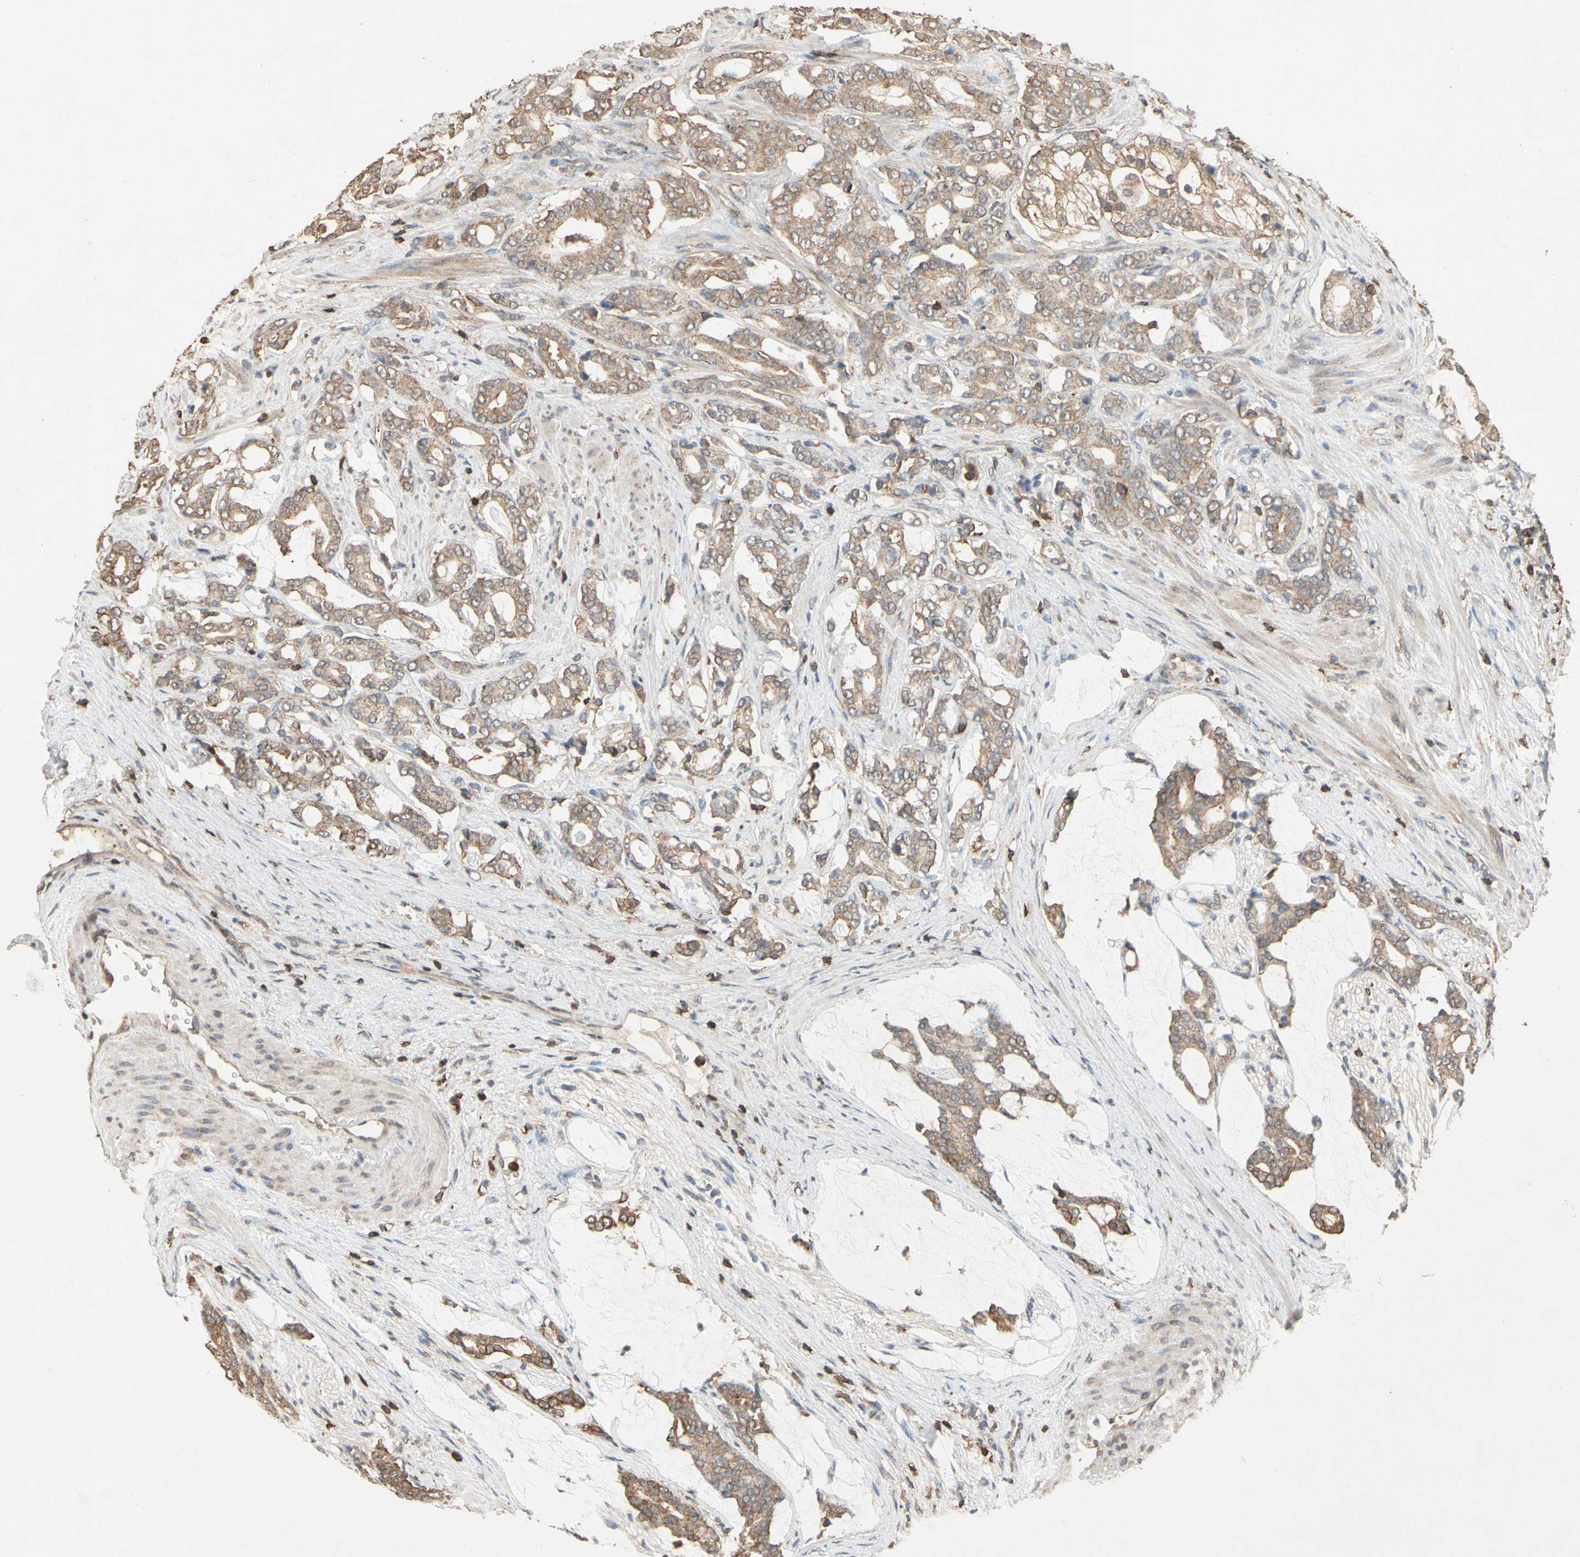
{"staining": {"intensity": "moderate", "quantity": ">75%", "location": "cytoplasmic/membranous"}, "tissue": "prostate cancer", "cell_type": "Tumor cells", "image_type": "cancer", "snomed": [{"axis": "morphology", "description": "Adenocarcinoma, Low grade"}, {"axis": "topography", "description": "Prostate"}], "caption": "Prostate cancer stained for a protein (brown) demonstrates moderate cytoplasmic/membranous positive staining in approximately >75% of tumor cells.", "gene": "MAP3K10", "patient": {"sex": "male", "age": 58}}